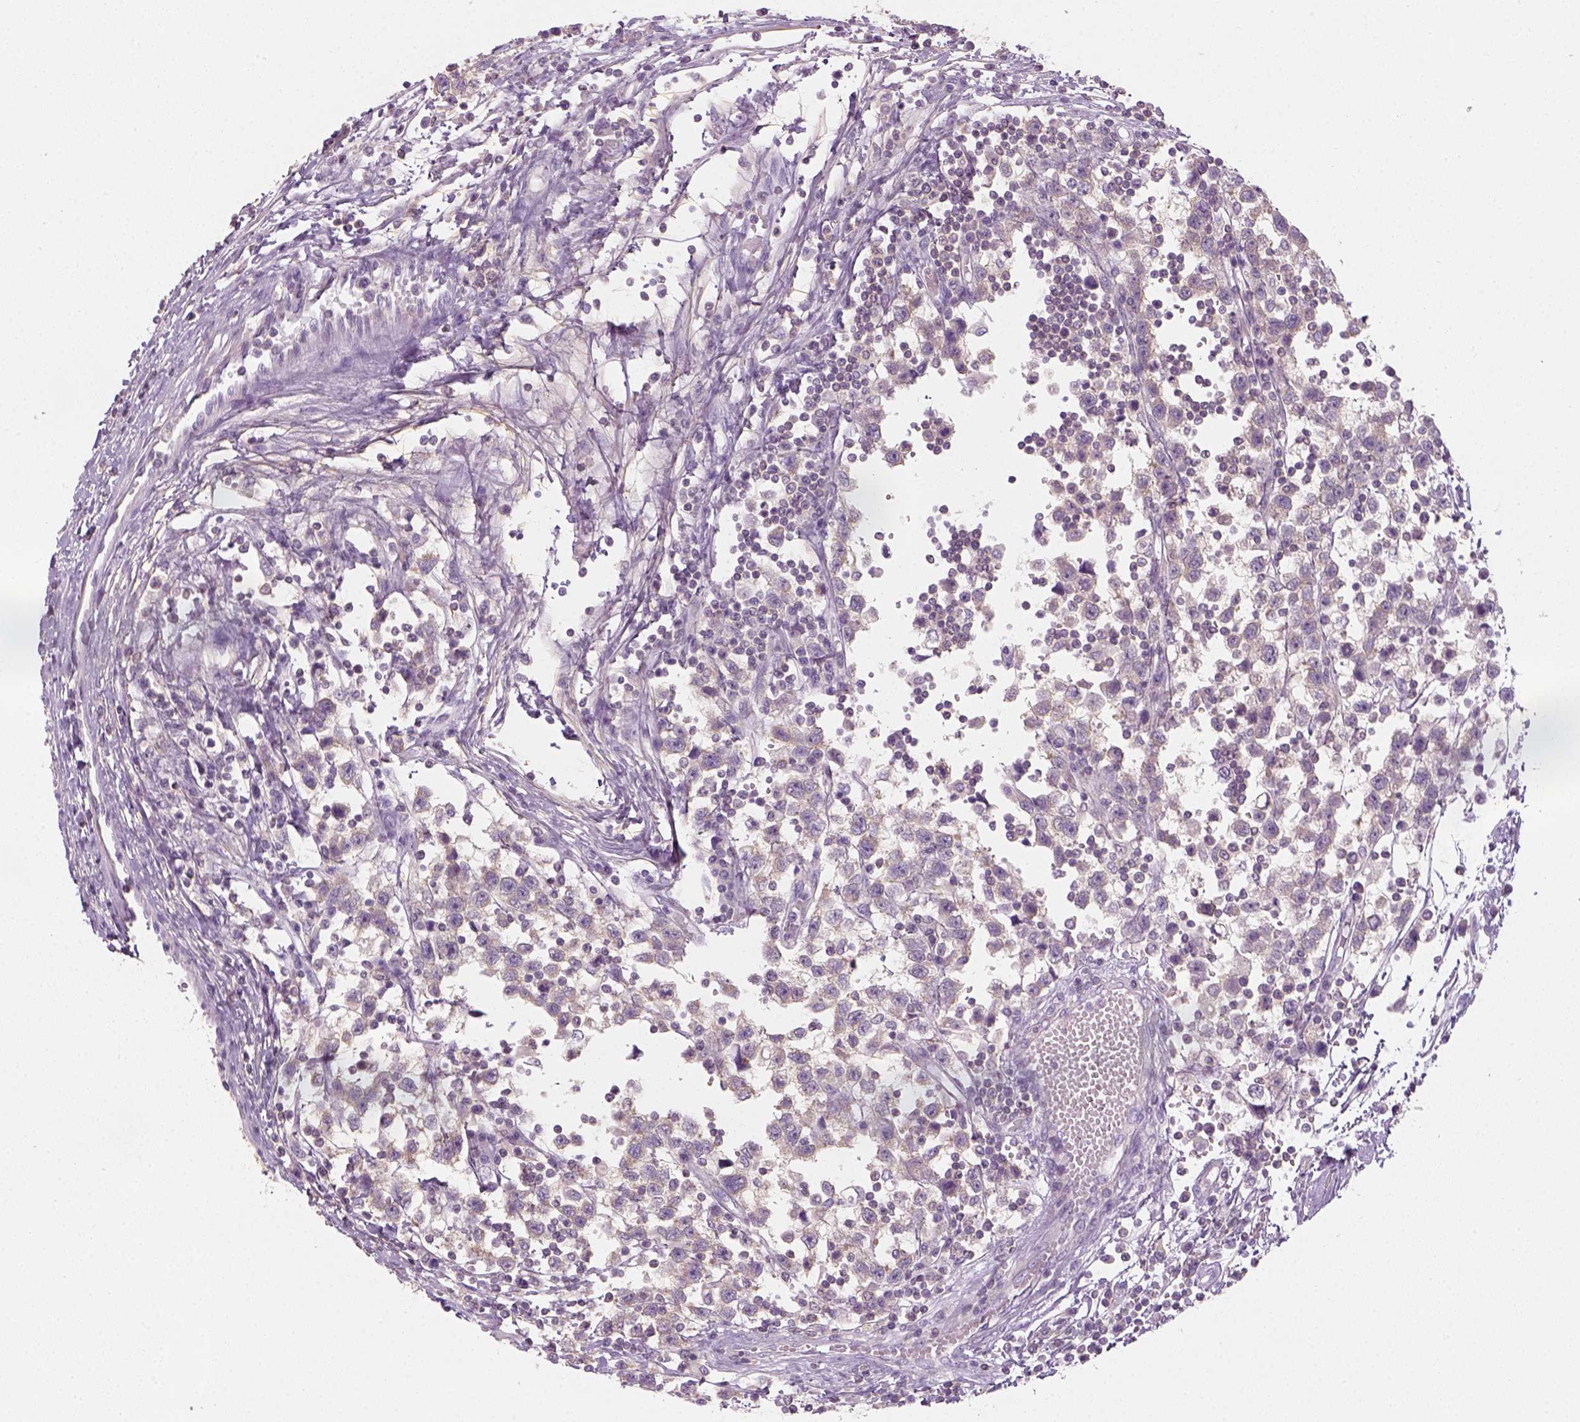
{"staining": {"intensity": "negative", "quantity": "none", "location": "none"}, "tissue": "testis cancer", "cell_type": "Tumor cells", "image_type": "cancer", "snomed": [{"axis": "morphology", "description": "Seminoma, NOS"}, {"axis": "topography", "description": "Testis"}], "caption": "Immunohistochemistry (IHC) of testis cancer reveals no positivity in tumor cells.", "gene": "EPHB1", "patient": {"sex": "male", "age": 34}}